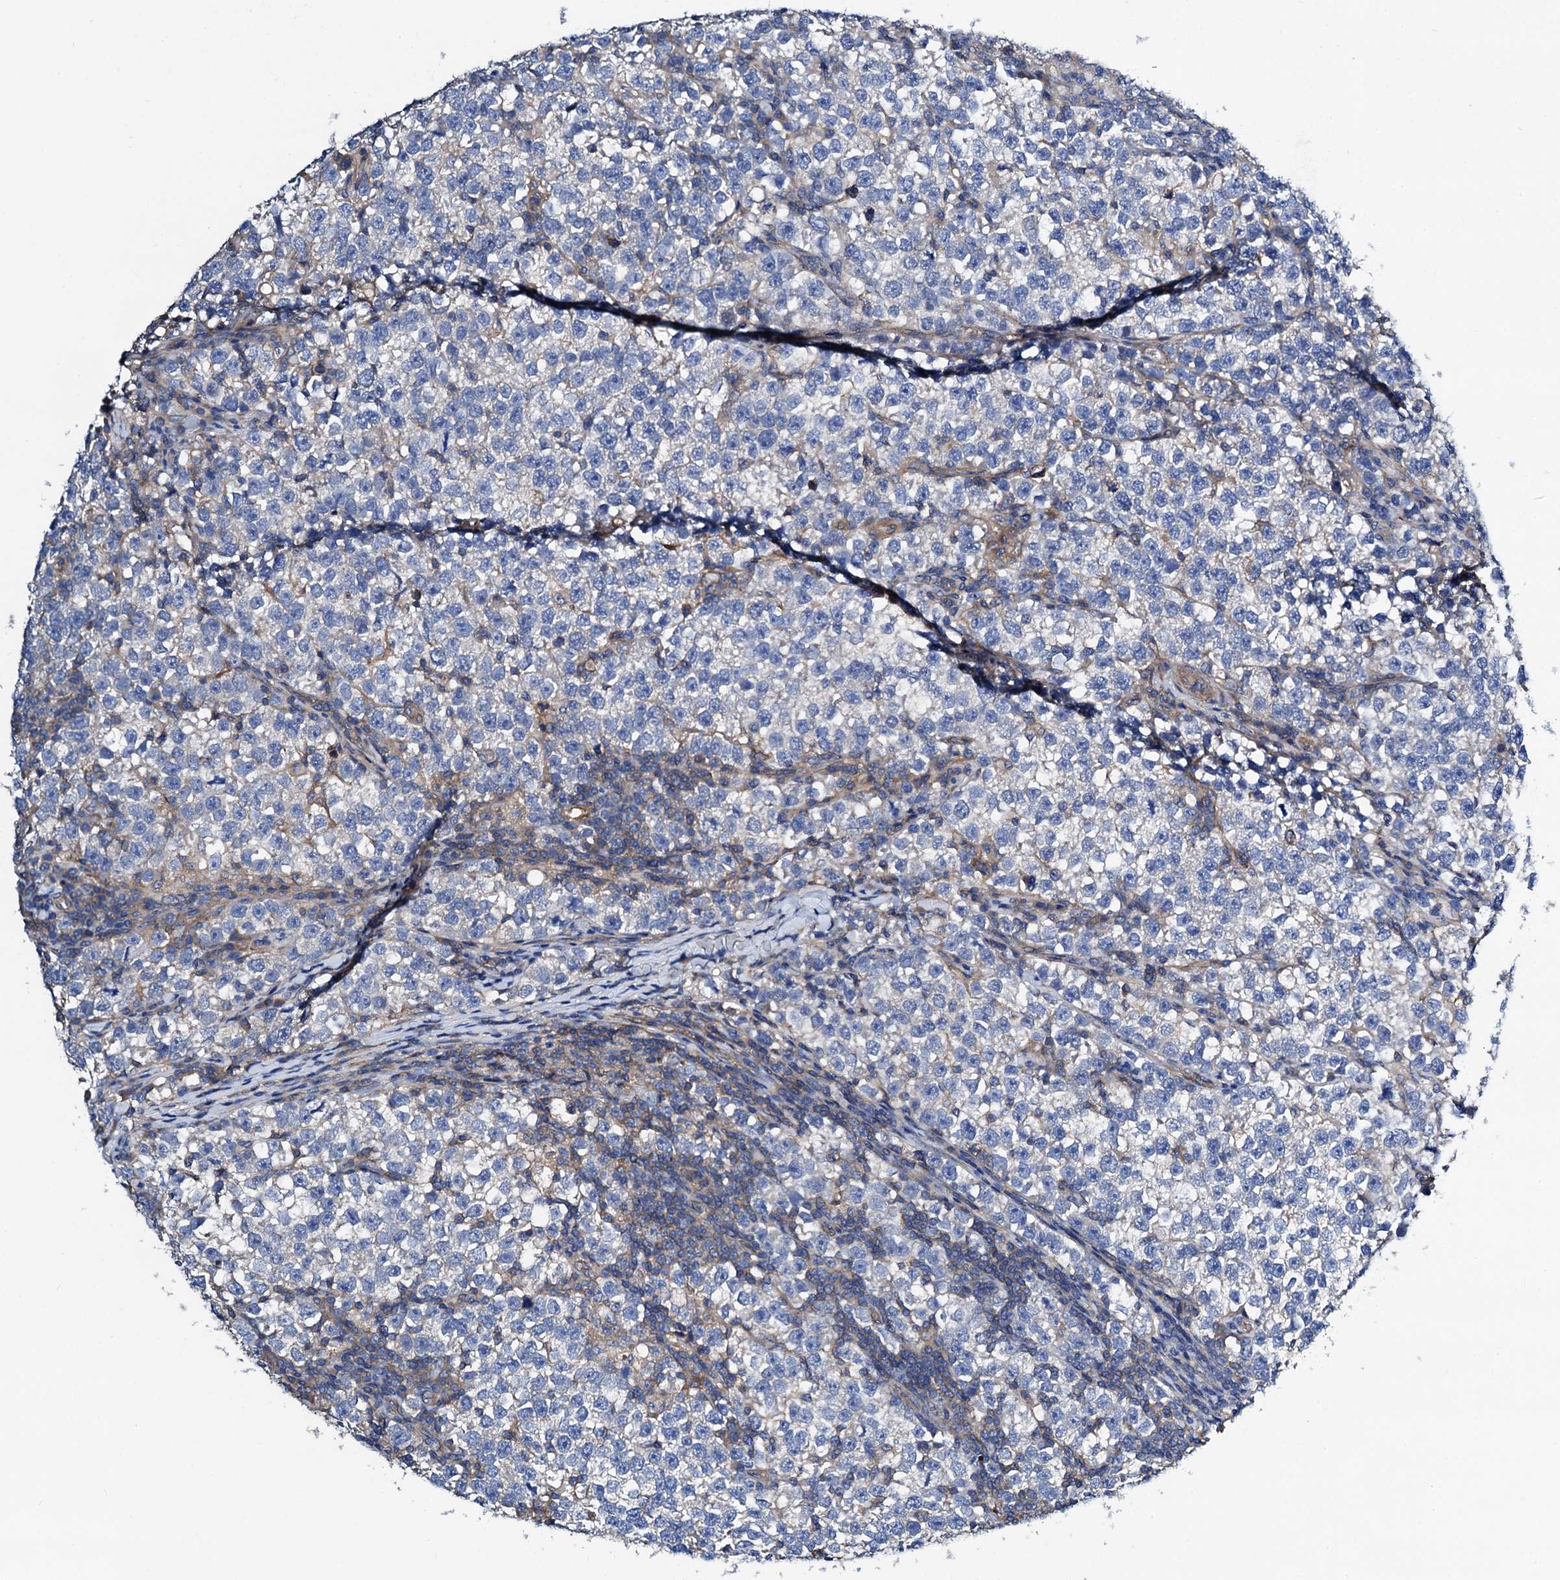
{"staining": {"intensity": "negative", "quantity": "none", "location": "none"}, "tissue": "testis cancer", "cell_type": "Tumor cells", "image_type": "cancer", "snomed": [{"axis": "morphology", "description": "Normal tissue, NOS"}, {"axis": "morphology", "description": "Seminoma, NOS"}, {"axis": "topography", "description": "Testis"}], "caption": "A high-resolution image shows IHC staining of testis cancer (seminoma), which demonstrates no significant positivity in tumor cells.", "gene": "GCOM1", "patient": {"sex": "male", "age": 43}}